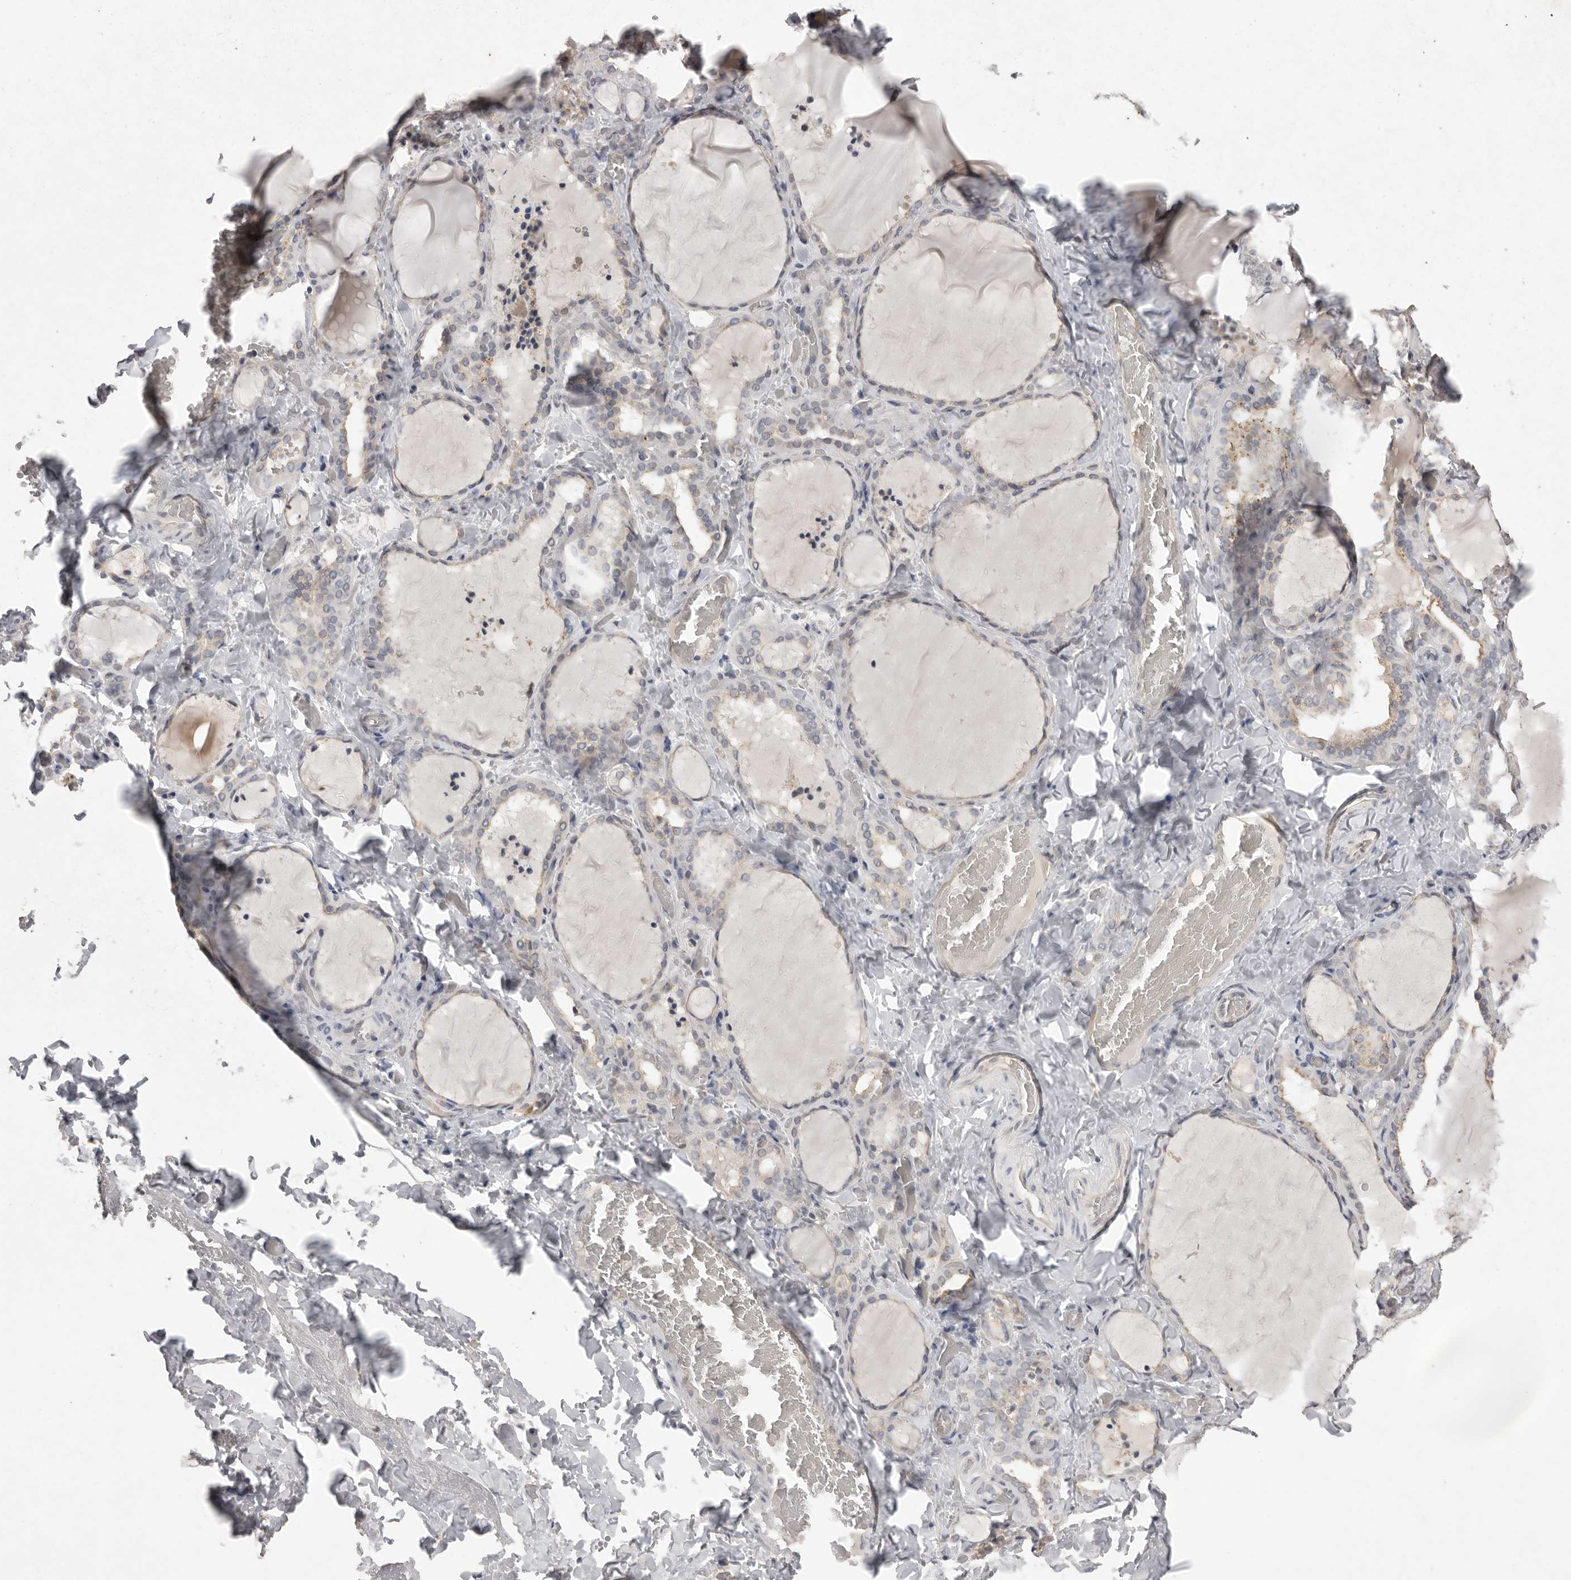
{"staining": {"intensity": "moderate", "quantity": "25%-75%", "location": "cytoplasmic/membranous"}, "tissue": "thyroid gland", "cell_type": "Glandular cells", "image_type": "normal", "snomed": [{"axis": "morphology", "description": "Normal tissue, NOS"}, {"axis": "topography", "description": "Thyroid gland"}], "caption": "An image of thyroid gland stained for a protein displays moderate cytoplasmic/membranous brown staining in glandular cells.", "gene": "TLR3", "patient": {"sex": "female", "age": 22}}